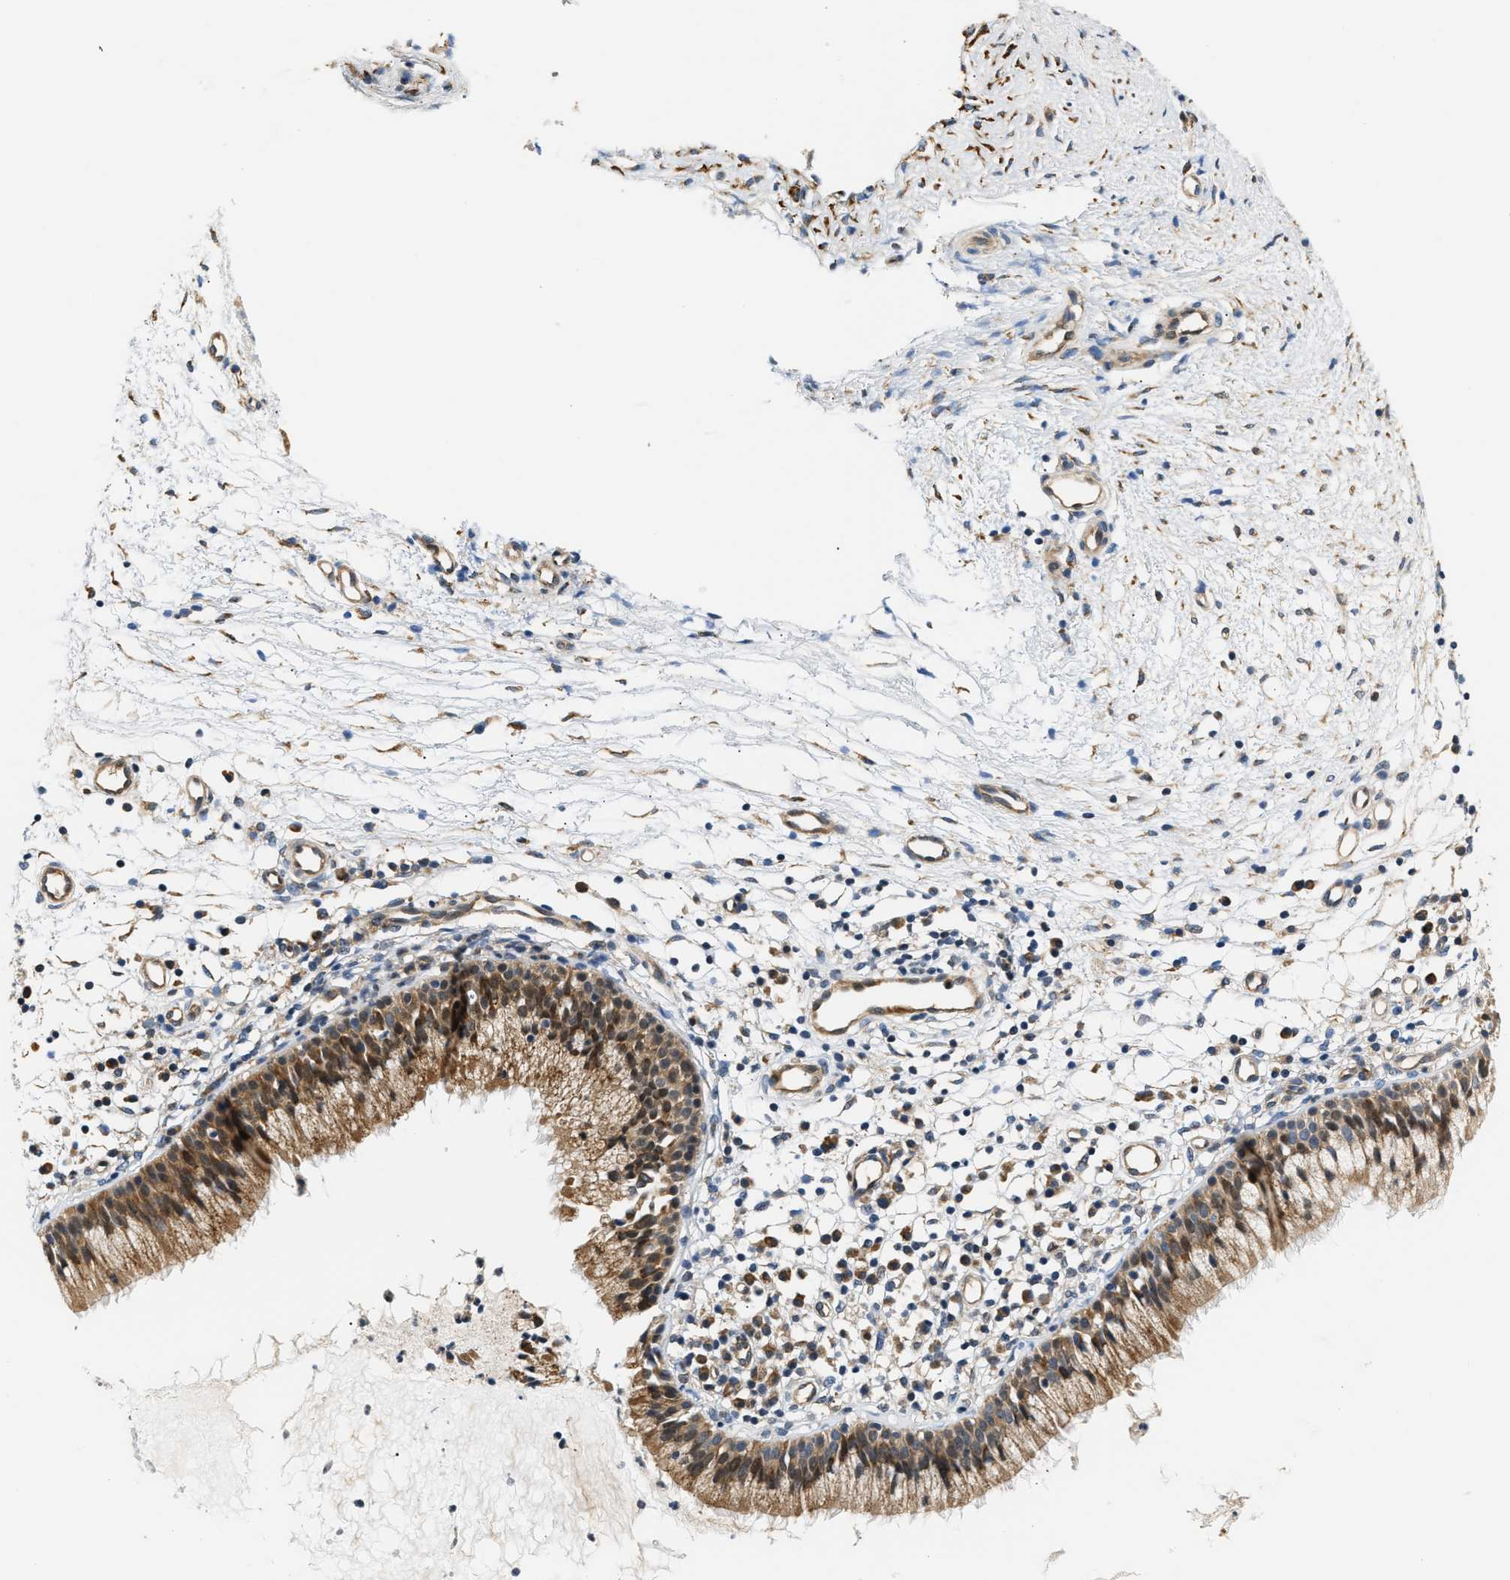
{"staining": {"intensity": "moderate", "quantity": ">75%", "location": "cytoplasmic/membranous"}, "tissue": "nasopharynx", "cell_type": "Respiratory epithelial cells", "image_type": "normal", "snomed": [{"axis": "morphology", "description": "Normal tissue, NOS"}, {"axis": "topography", "description": "Nasopharynx"}], "caption": "Immunohistochemistry of unremarkable human nasopharynx shows medium levels of moderate cytoplasmic/membranous positivity in about >75% of respiratory epithelial cells.", "gene": "TNIP2", "patient": {"sex": "male", "age": 21}}